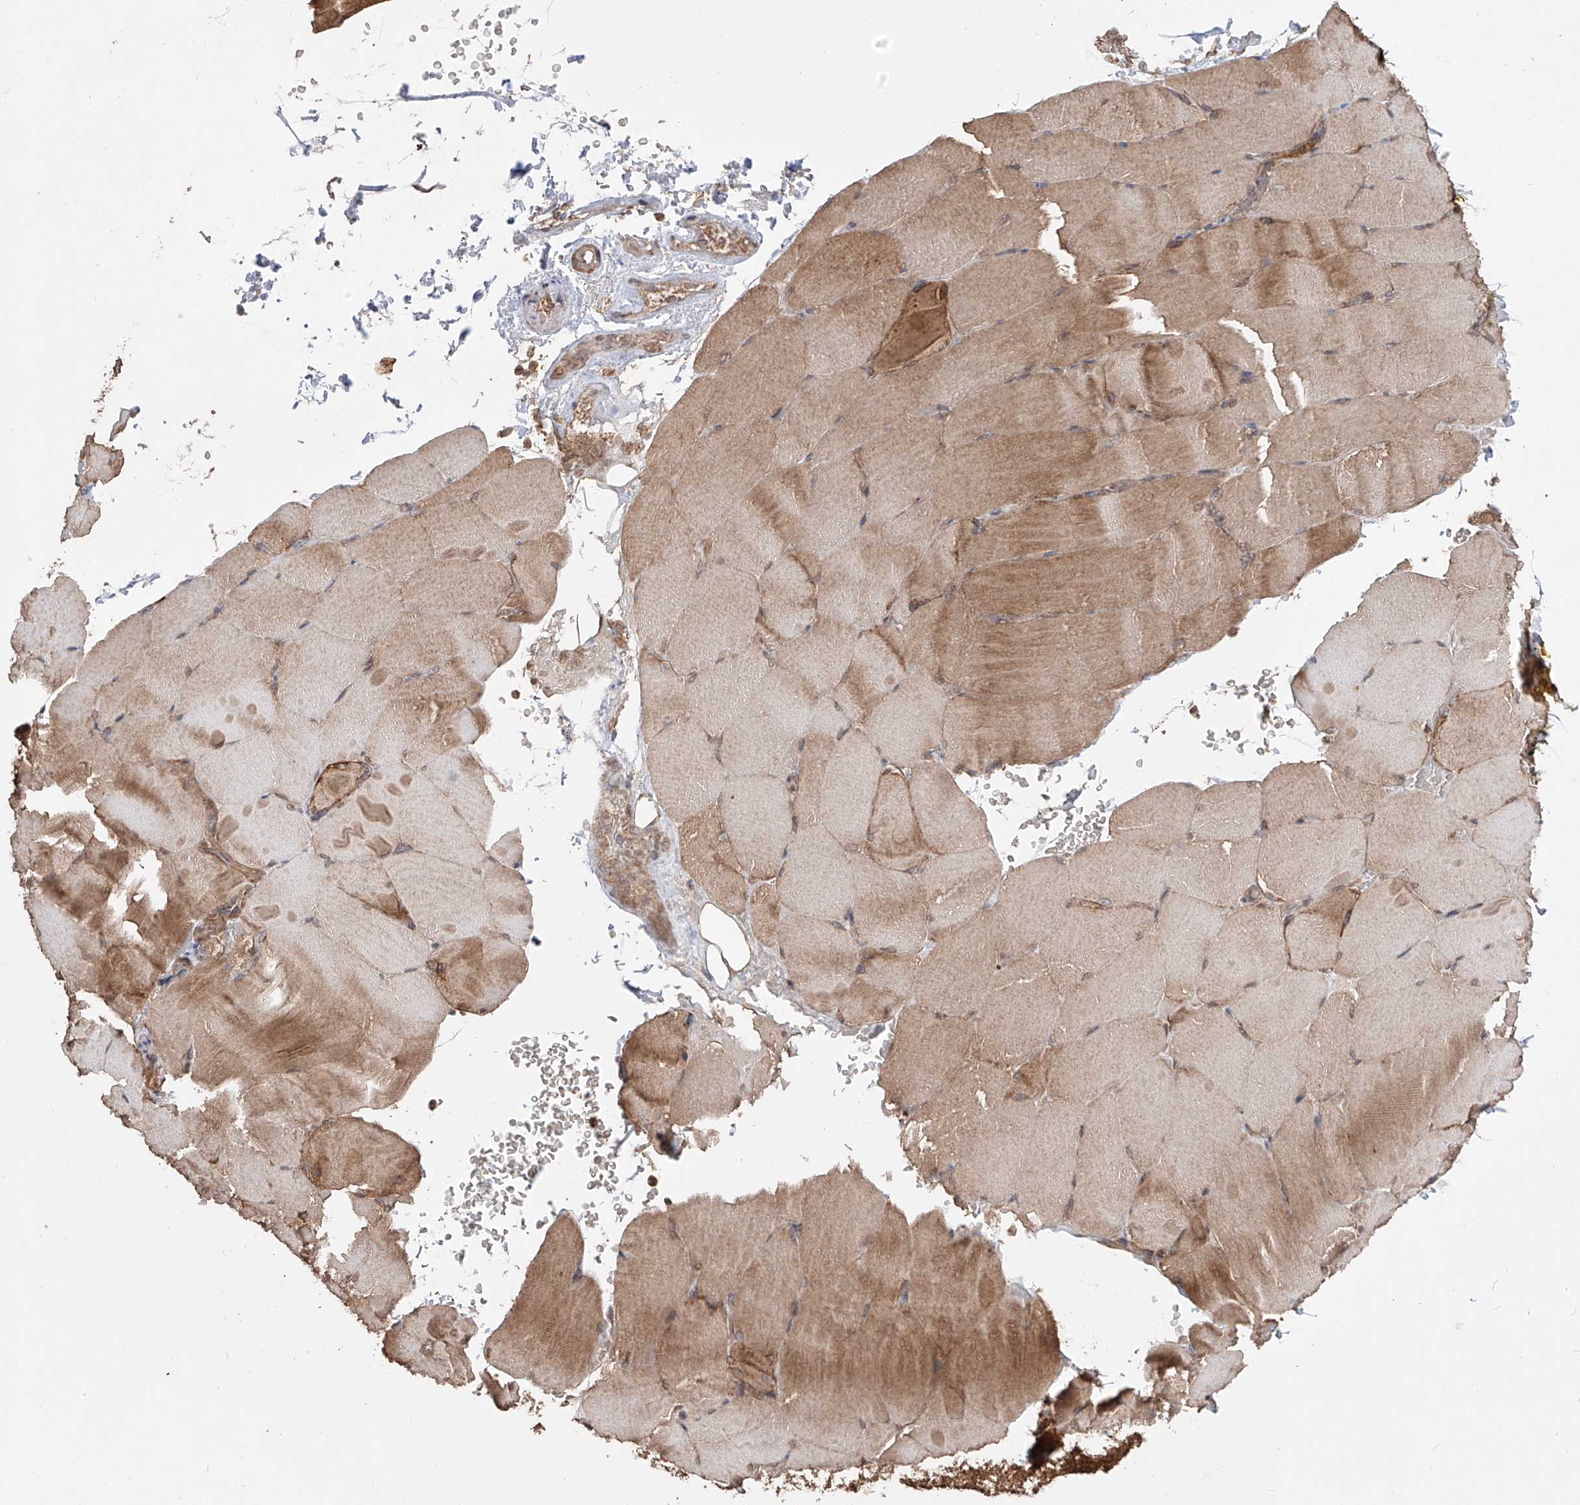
{"staining": {"intensity": "moderate", "quantity": ">75%", "location": "cytoplasmic/membranous"}, "tissue": "skeletal muscle", "cell_type": "Myocytes", "image_type": "normal", "snomed": [{"axis": "morphology", "description": "Normal tissue, NOS"}, {"axis": "topography", "description": "Skeletal muscle"}, {"axis": "topography", "description": "Parathyroid gland"}], "caption": "High-power microscopy captured an IHC image of benign skeletal muscle, revealing moderate cytoplasmic/membranous positivity in about >75% of myocytes.", "gene": "FAM135A", "patient": {"sex": "female", "age": 37}}